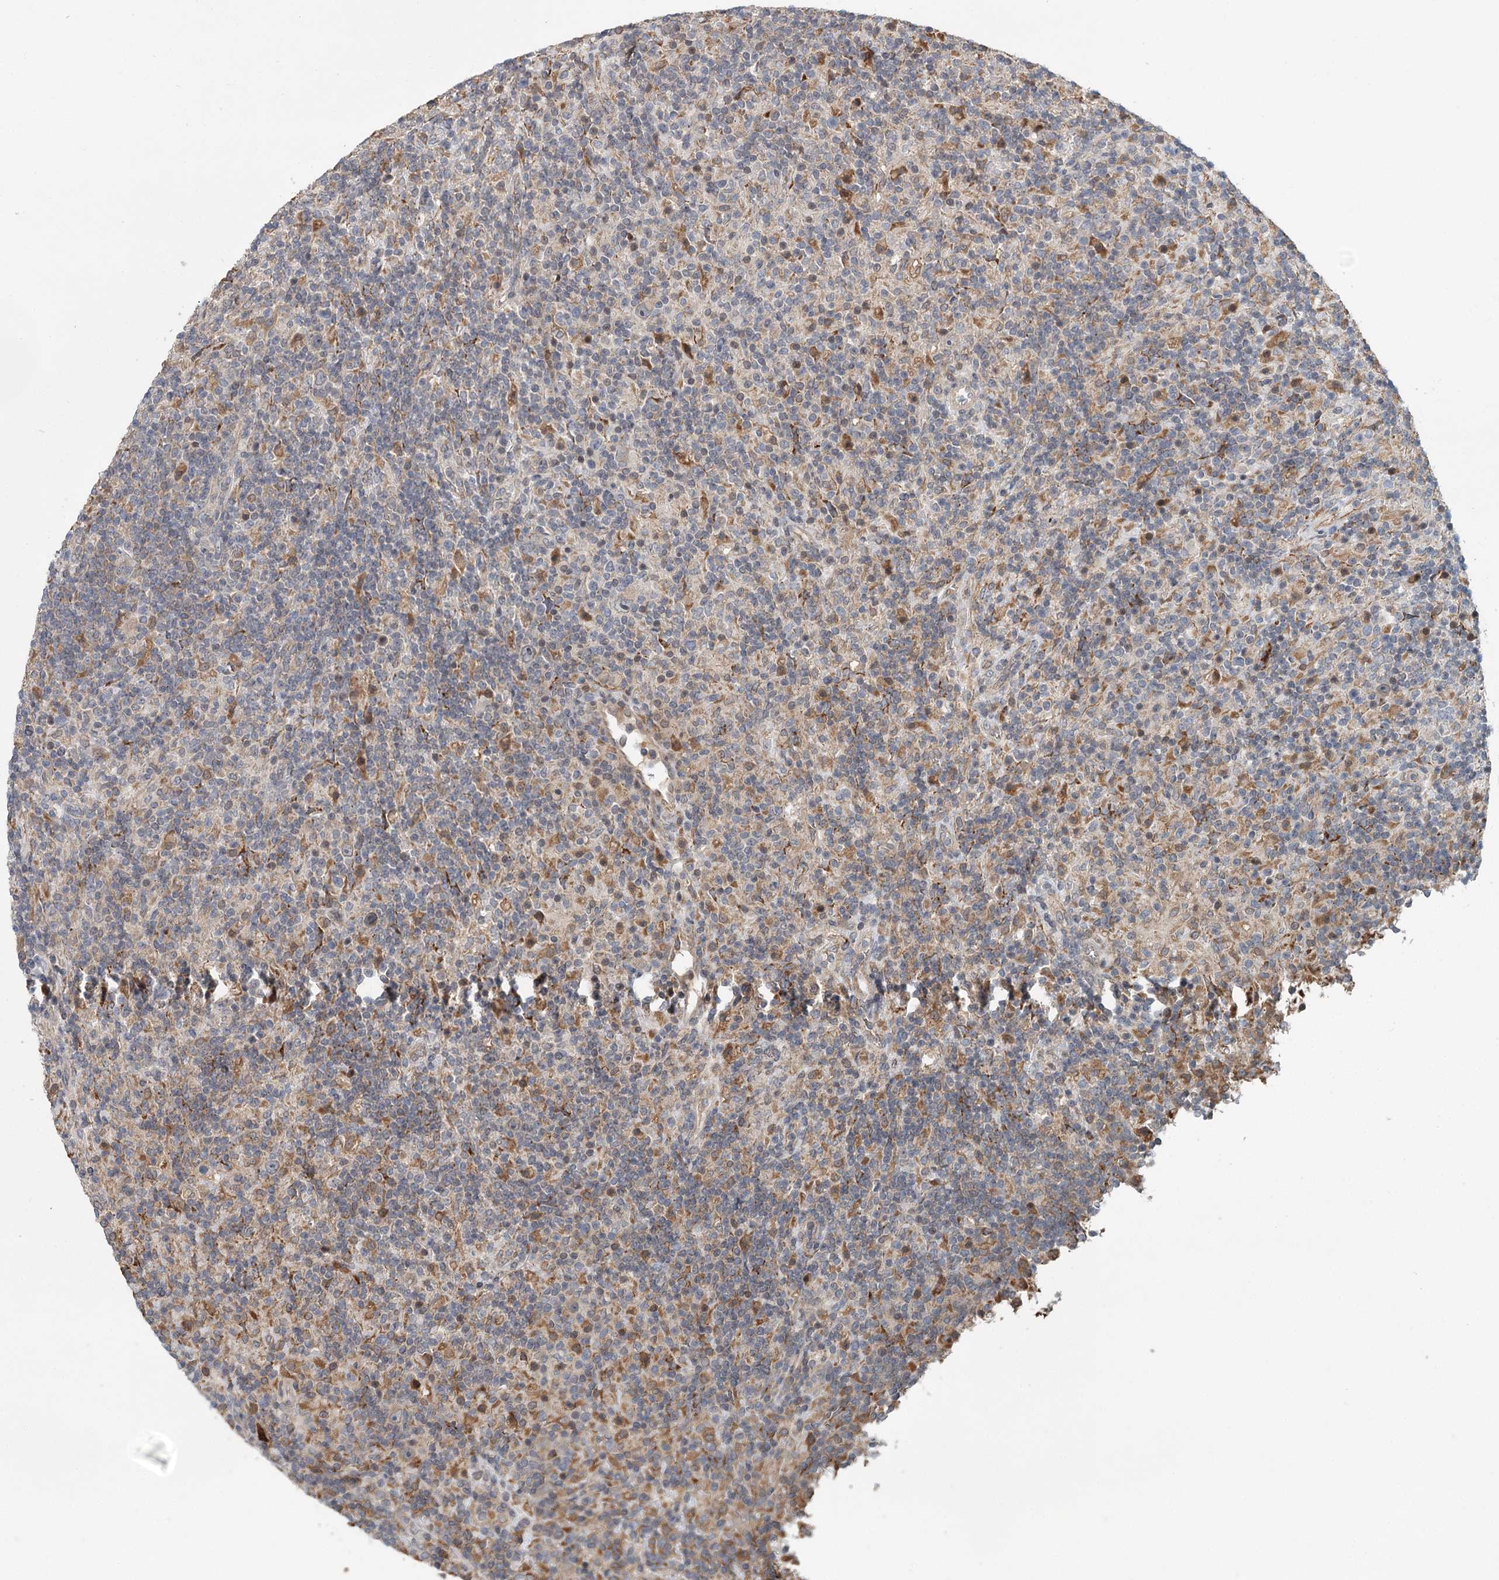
{"staining": {"intensity": "weak", "quantity": "<25%", "location": "cytoplasmic/membranous"}, "tissue": "lymphoma", "cell_type": "Tumor cells", "image_type": "cancer", "snomed": [{"axis": "morphology", "description": "Hodgkin's disease, NOS"}, {"axis": "topography", "description": "Lymph node"}], "caption": "Tumor cells are negative for protein expression in human Hodgkin's disease. (Brightfield microscopy of DAB (3,3'-diaminobenzidine) immunohistochemistry at high magnification).", "gene": "RNF111", "patient": {"sex": "male", "age": 70}}